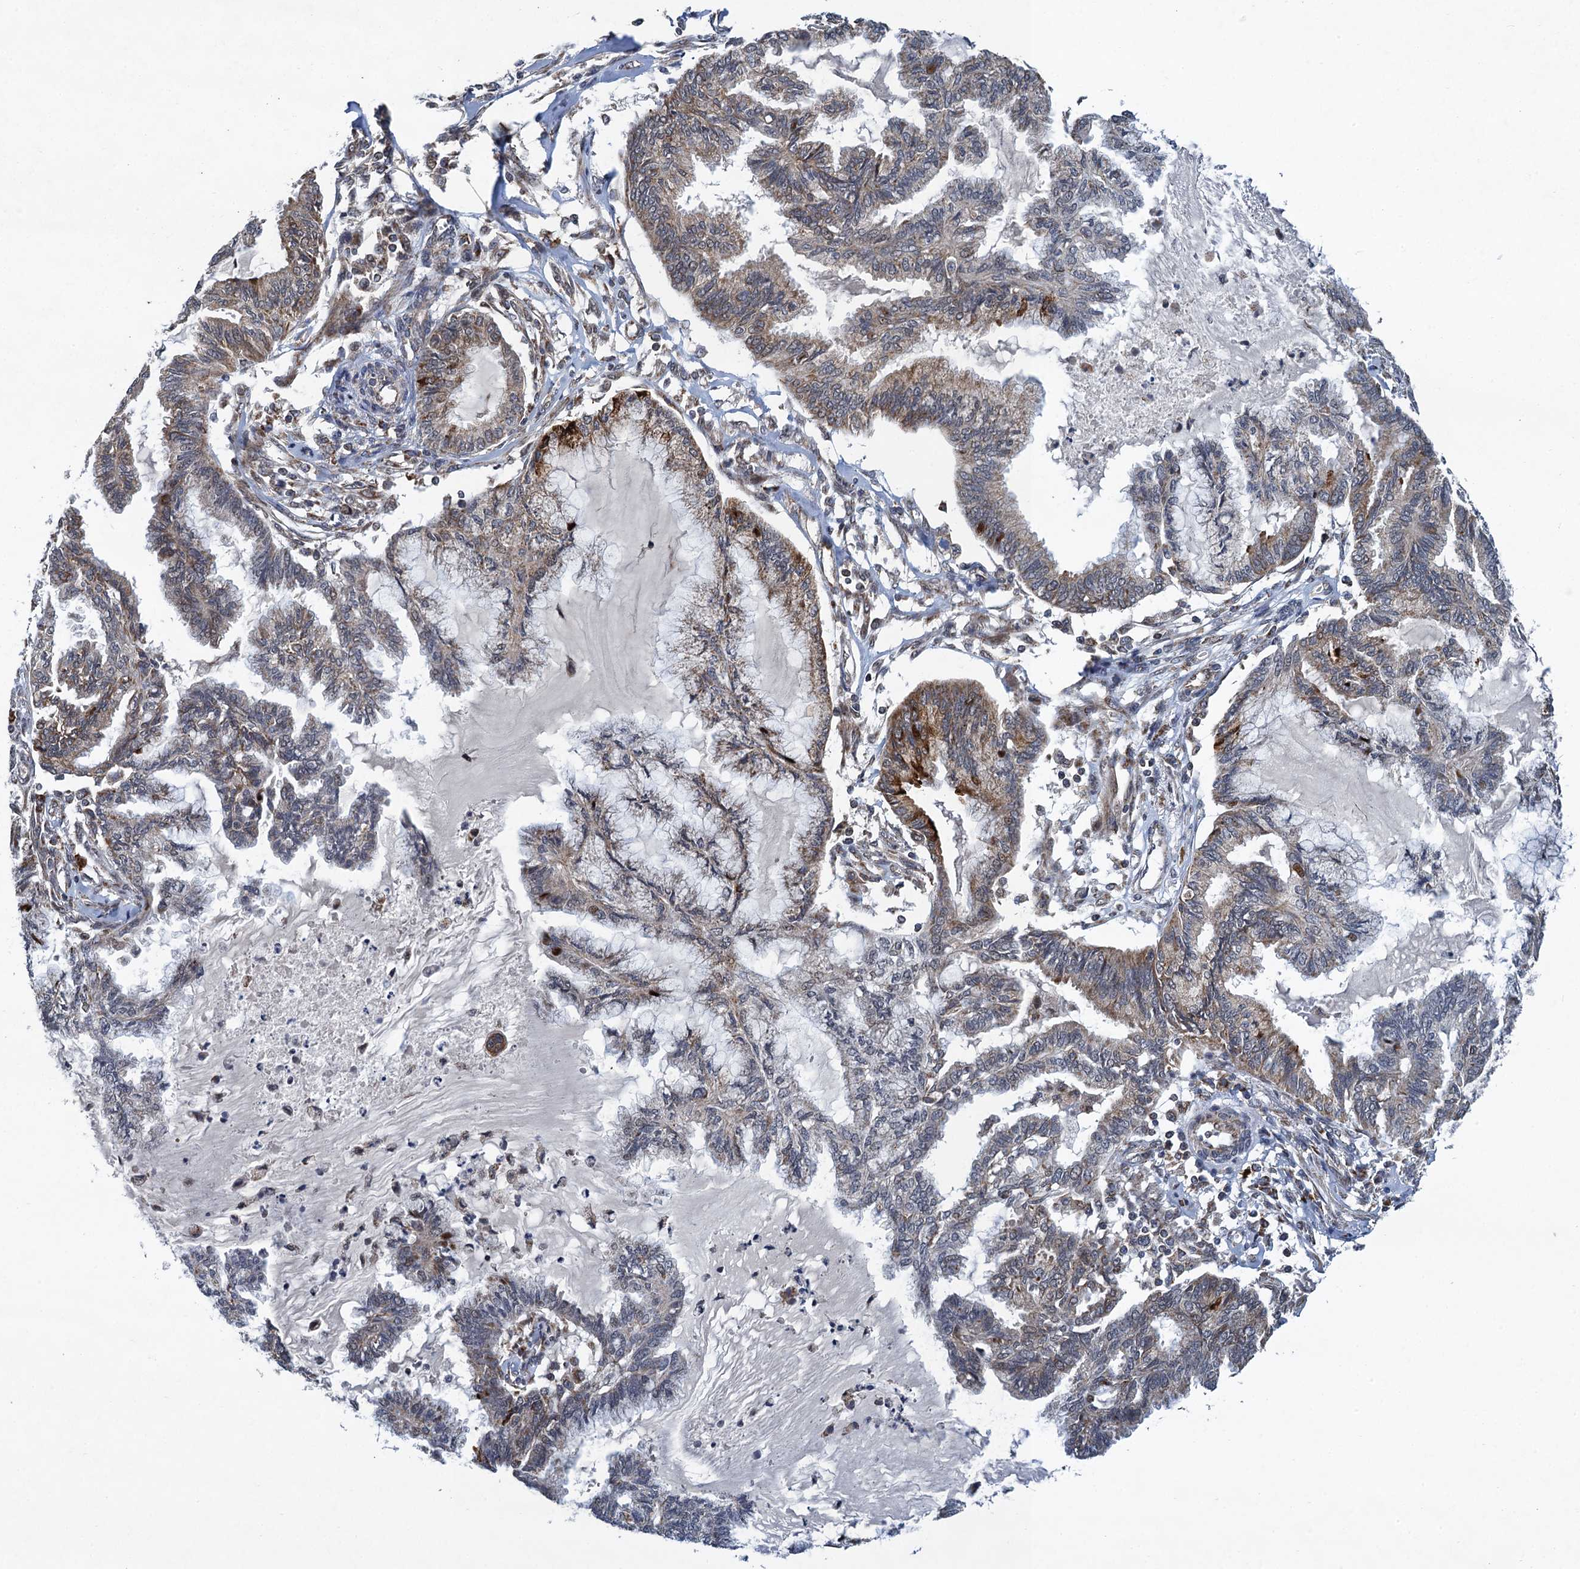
{"staining": {"intensity": "moderate", "quantity": "<25%", "location": "cytoplasmic/membranous"}, "tissue": "endometrial cancer", "cell_type": "Tumor cells", "image_type": "cancer", "snomed": [{"axis": "morphology", "description": "Adenocarcinoma, NOS"}, {"axis": "topography", "description": "Endometrium"}], "caption": "Immunohistochemistry (IHC) staining of endometrial cancer, which demonstrates low levels of moderate cytoplasmic/membranous expression in about <25% of tumor cells indicating moderate cytoplasmic/membranous protein staining. The staining was performed using DAB (3,3'-diaminobenzidine) (brown) for protein detection and nuclei were counterstained in hematoxylin (blue).", "gene": "CMPK2", "patient": {"sex": "female", "age": 86}}